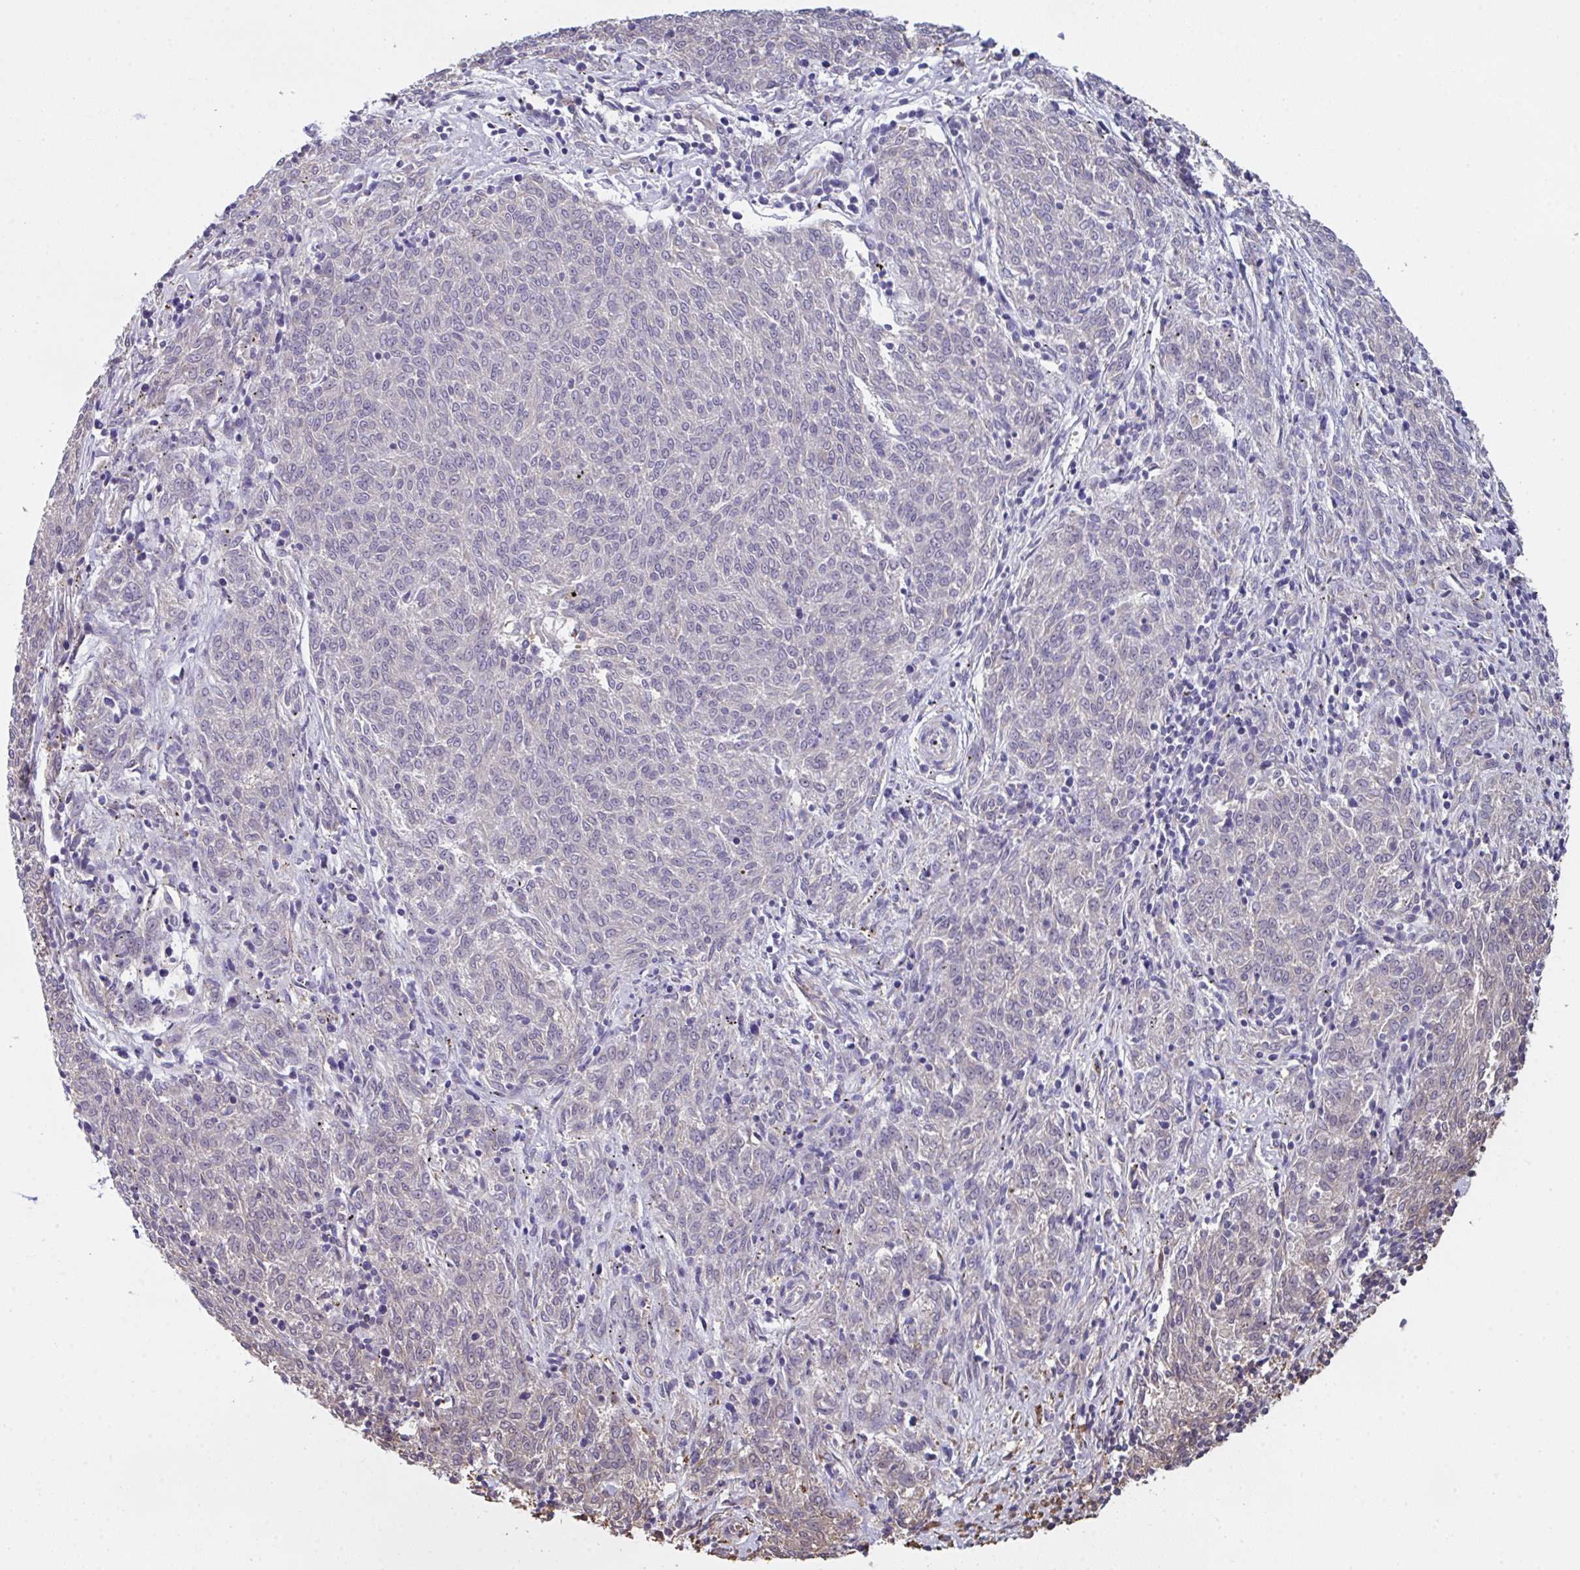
{"staining": {"intensity": "negative", "quantity": "none", "location": "none"}, "tissue": "melanoma", "cell_type": "Tumor cells", "image_type": "cancer", "snomed": [{"axis": "morphology", "description": "Malignant melanoma, NOS"}, {"axis": "topography", "description": "Skin"}], "caption": "There is no significant positivity in tumor cells of melanoma.", "gene": "TFAP2C", "patient": {"sex": "female", "age": 72}}